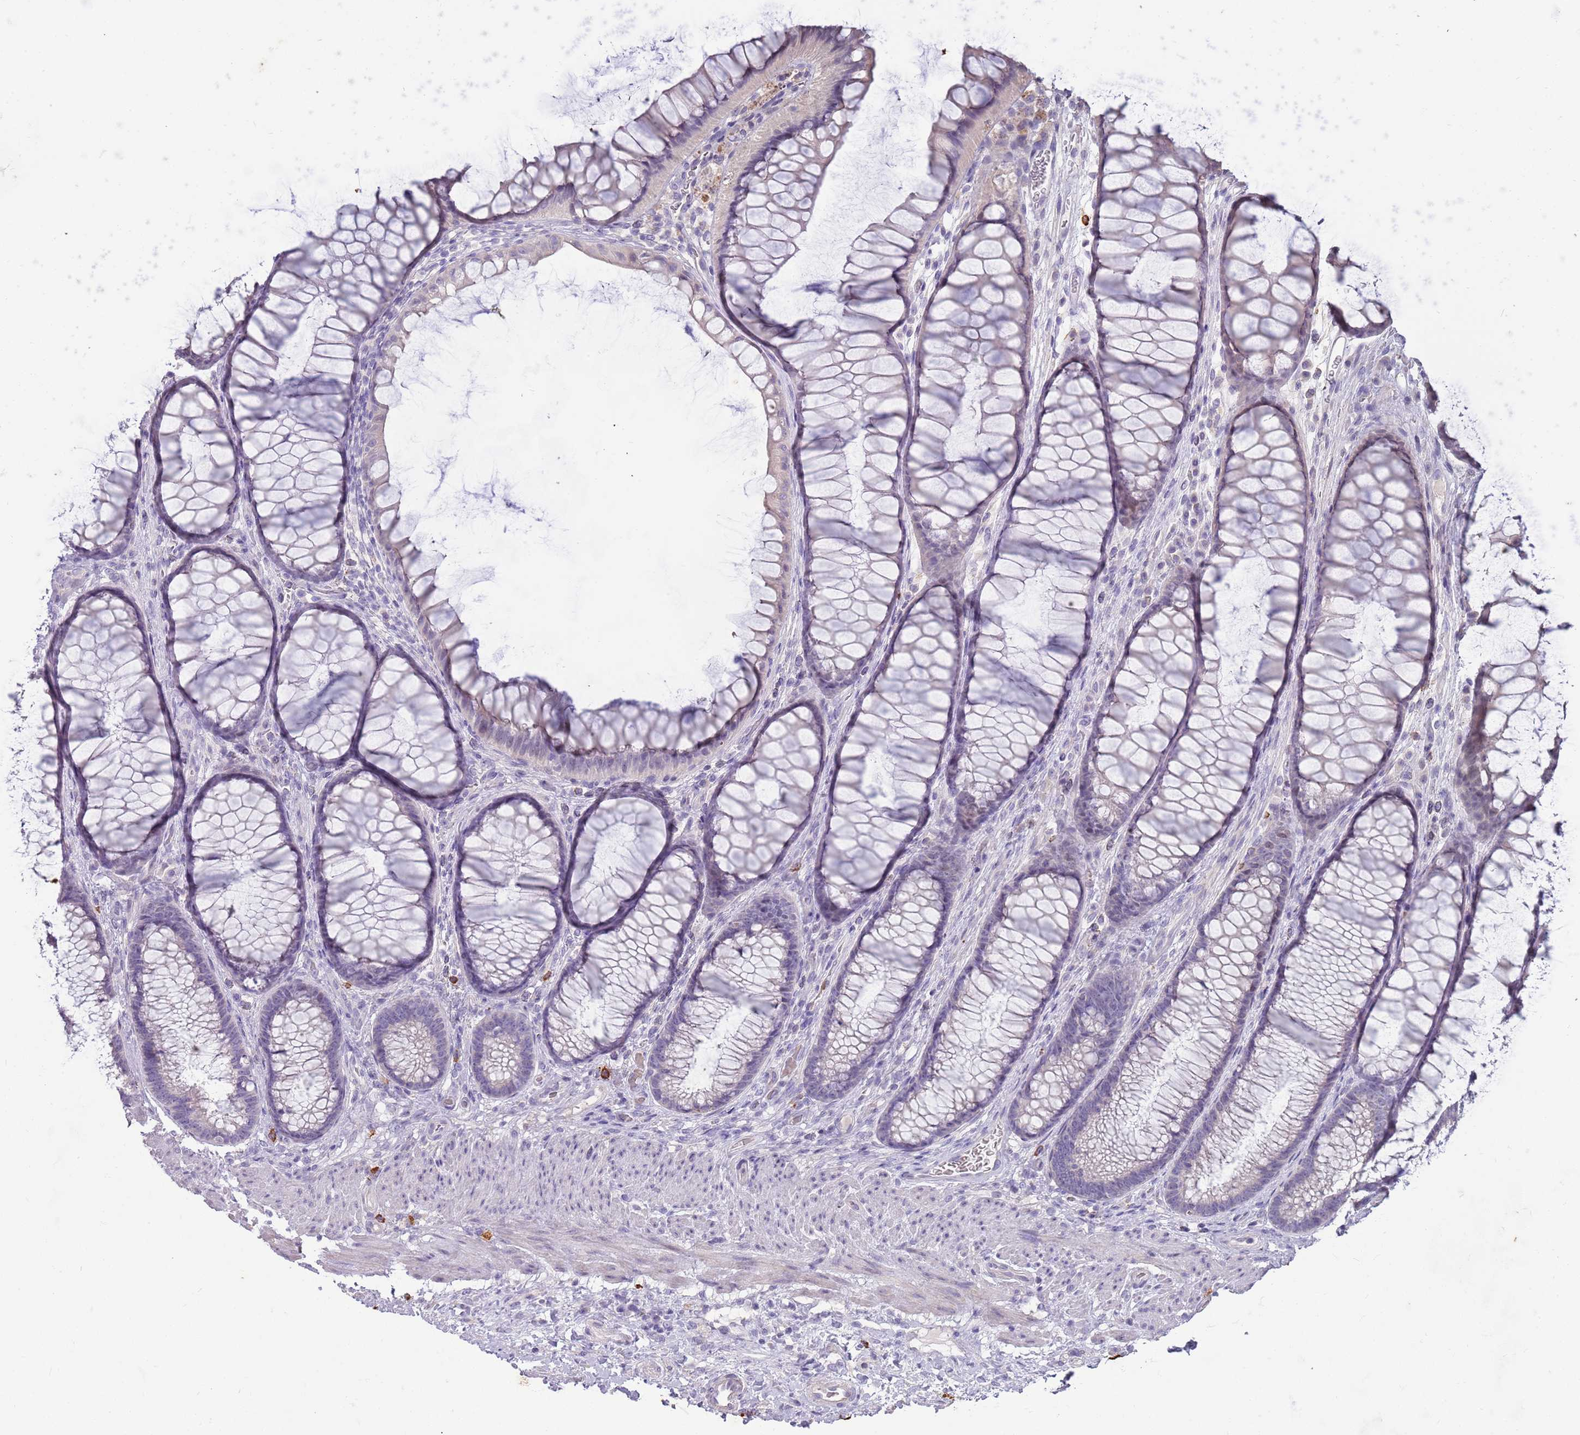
{"staining": {"intensity": "negative", "quantity": "none", "location": "none"}, "tissue": "colon", "cell_type": "Endothelial cells", "image_type": "normal", "snomed": [{"axis": "morphology", "description": "Normal tissue, NOS"}, {"axis": "topography", "description": "Colon"}], "caption": "This histopathology image is of benign colon stained with immunohistochemistry (IHC) to label a protein in brown with the nuclei are counter-stained blue. There is no expression in endothelial cells.", "gene": "P2RY13", "patient": {"sex": "female", "age": 82}}